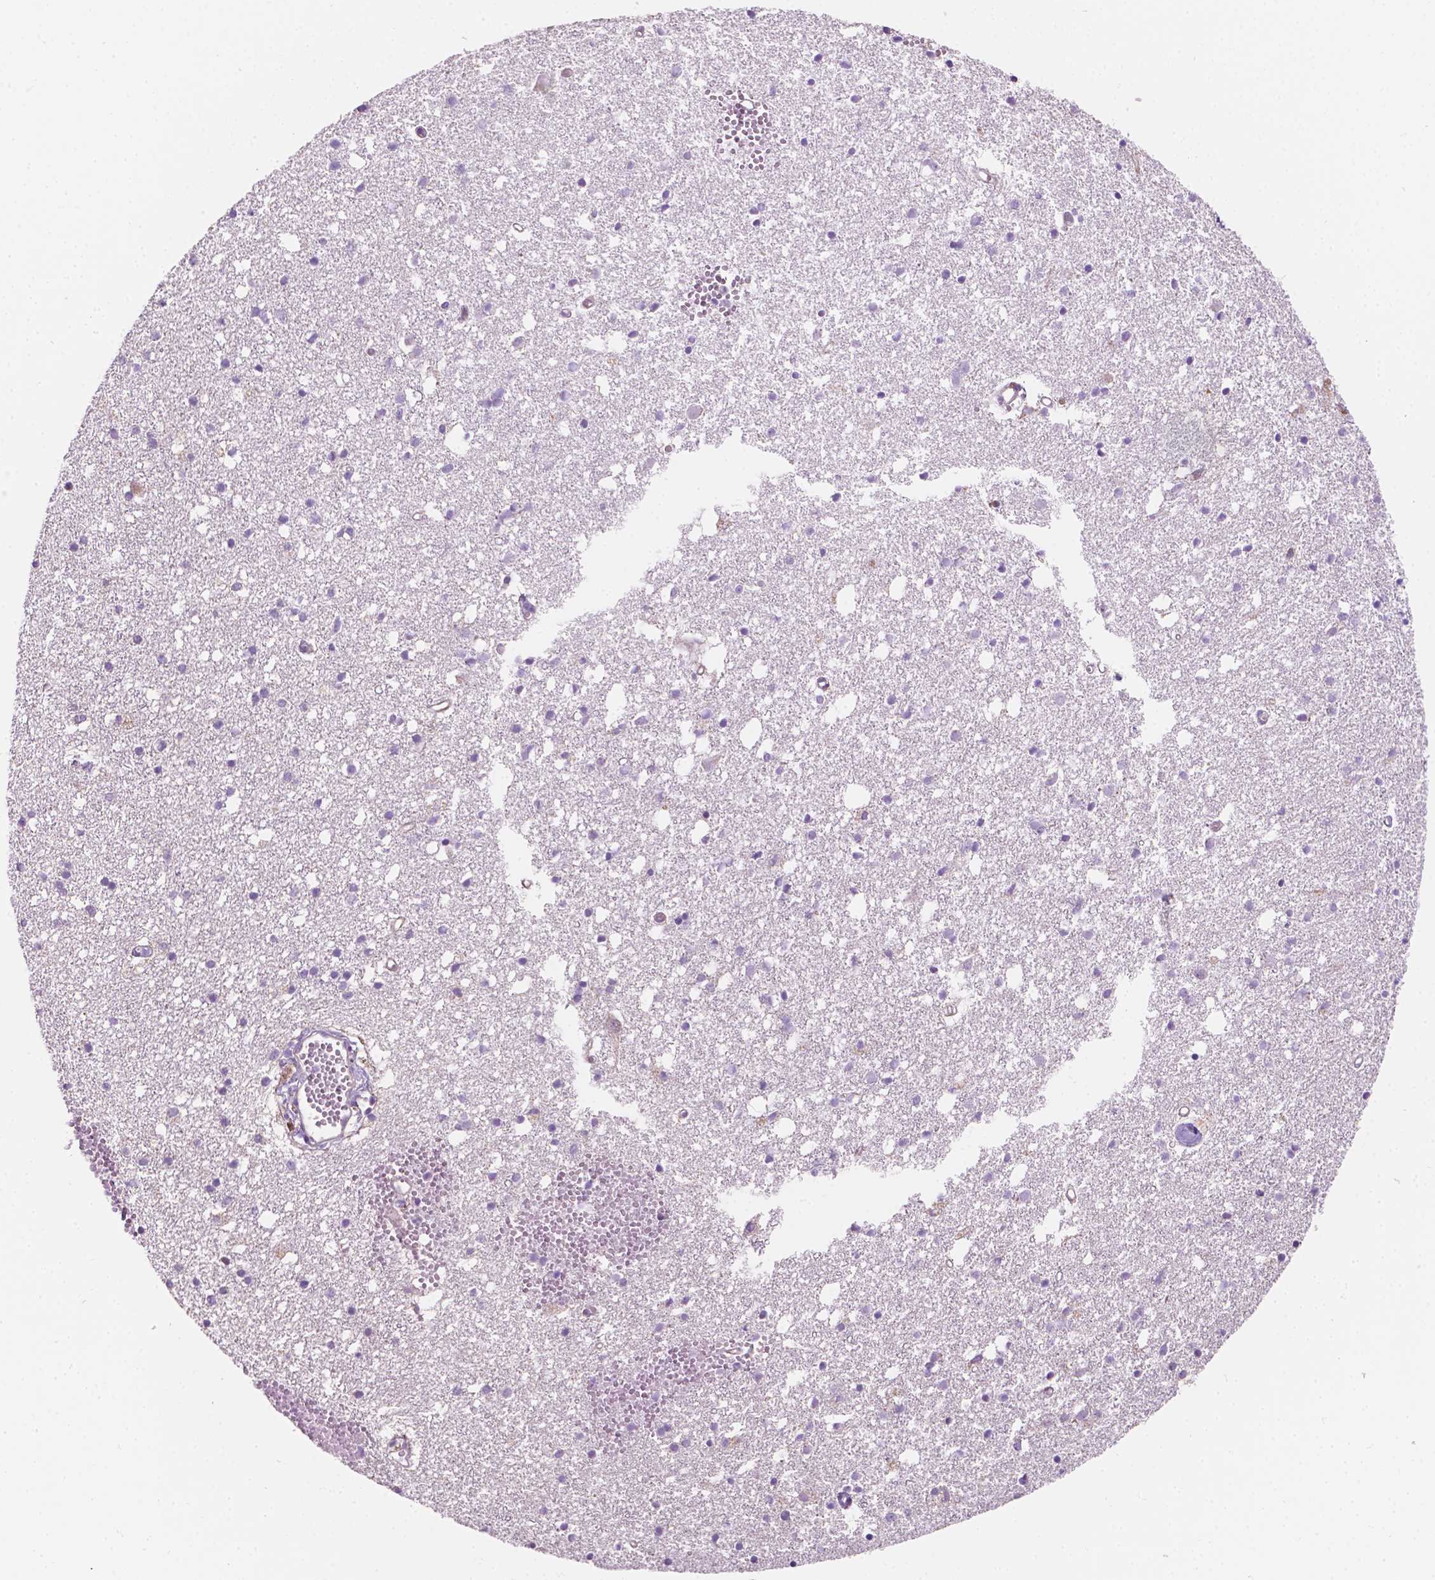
{"staining": {"intensity": "negative", "quantity": "none", "location": "none"}, "tissue": "cerebral cortex", "cell_type": "Endothelial cells", "image_type": "normal", "snomed": [{"axis": "morphology", "description": "Normal tissue, NOS"}, {"axis": "morphology", "description": "Glioma, malignant, High grade"}, {"axis": "topography", "description": "Cerebral cortex"}], "caption": "High power microscopy micrograph of an immunohistochemistry image of normal cerebral cortex, revealing no significant positivity in endothelial cells.", "gene": "NOS1AP", "patient": {"sex": "male", "age": 71}}